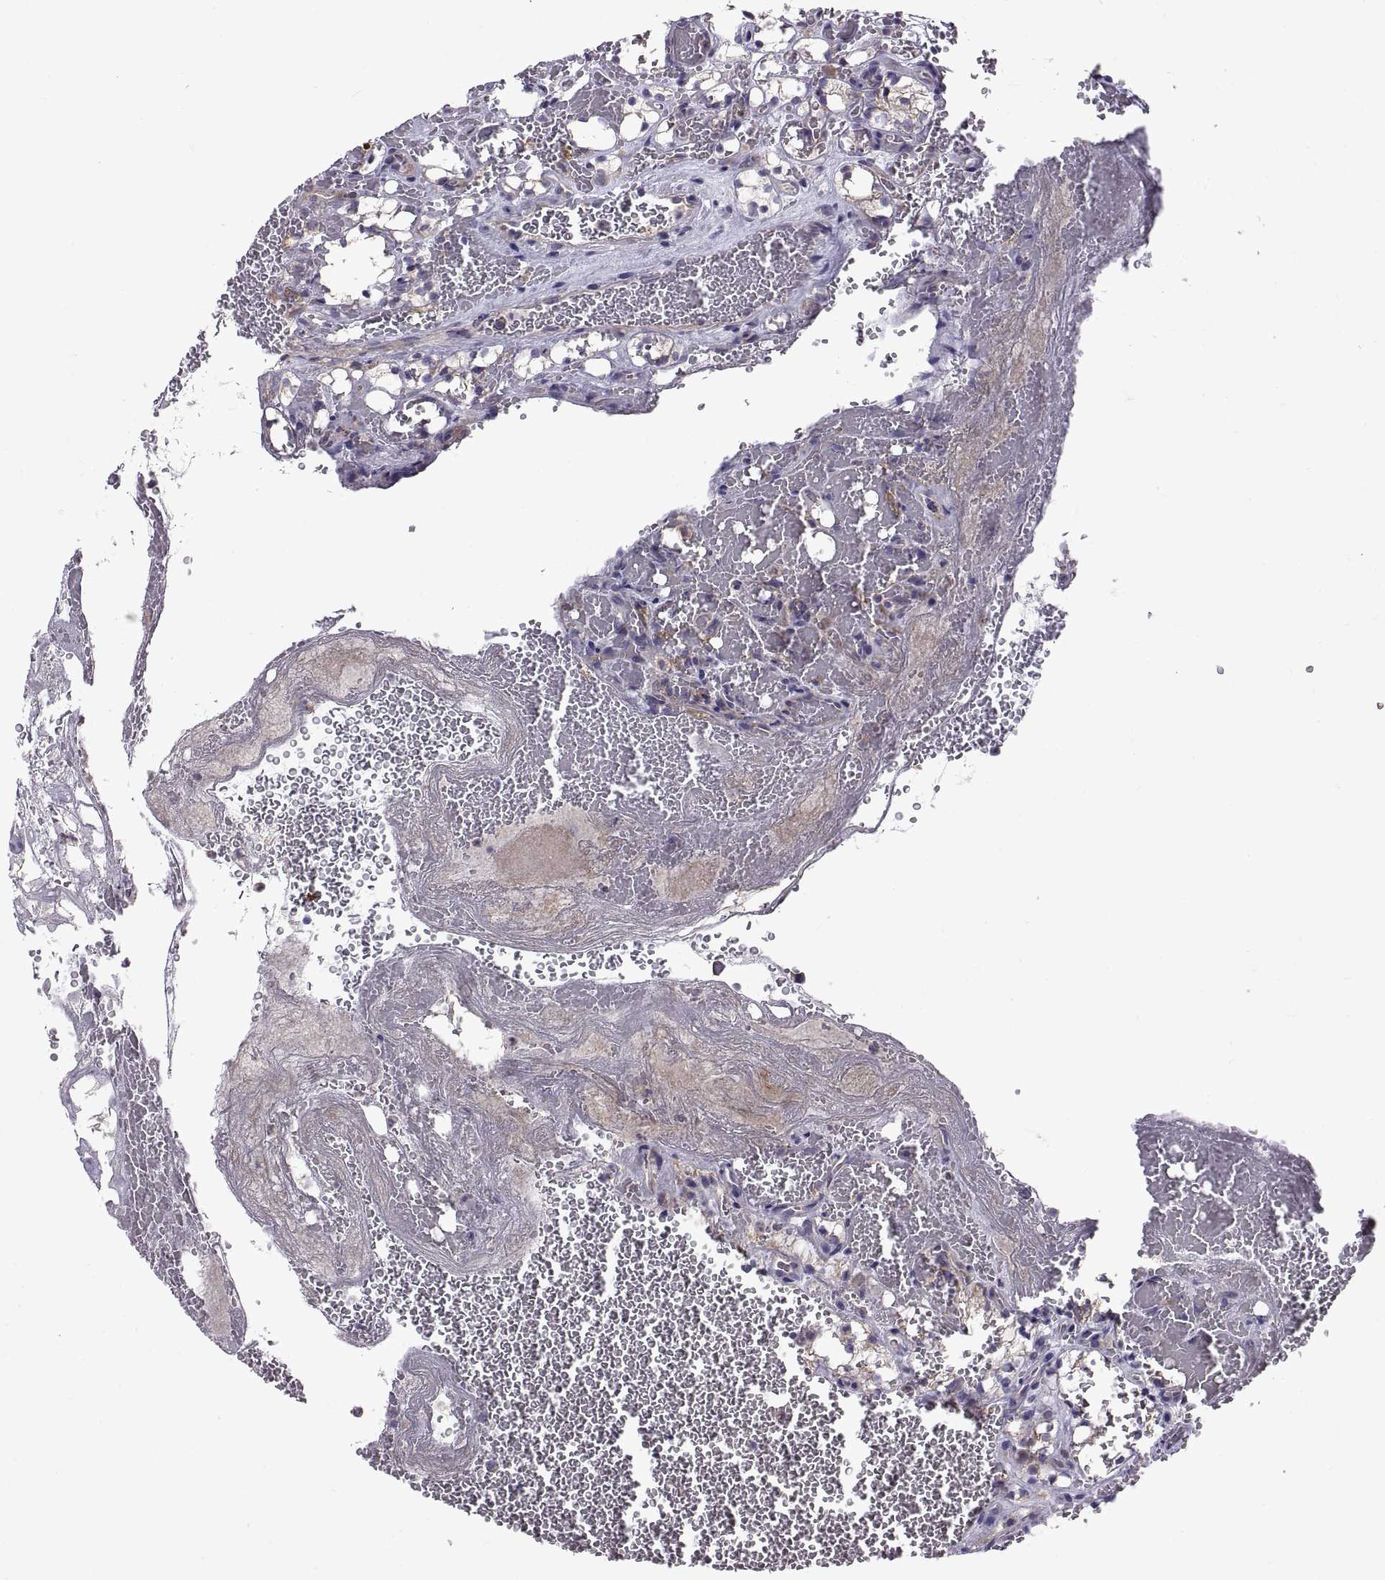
{"staining": {"intensity": "negative", "quantity": "none", "location": "none"}, "tissue": "renal cancer", "cell_type": "Tumor cells", "image_type": "cancer", "snomed": [{"axis": "morphology", "description": "Adenocarcinoma, NOS"}, {"axis": "topography", "description": "Kidney"}], "caption": "This is an IHC micrograph of renal cancer (adenocarcinoma). There is no staining in tumor cells.", "gene": "ARSL", "patient": {"sex": "female", "age": 69}}